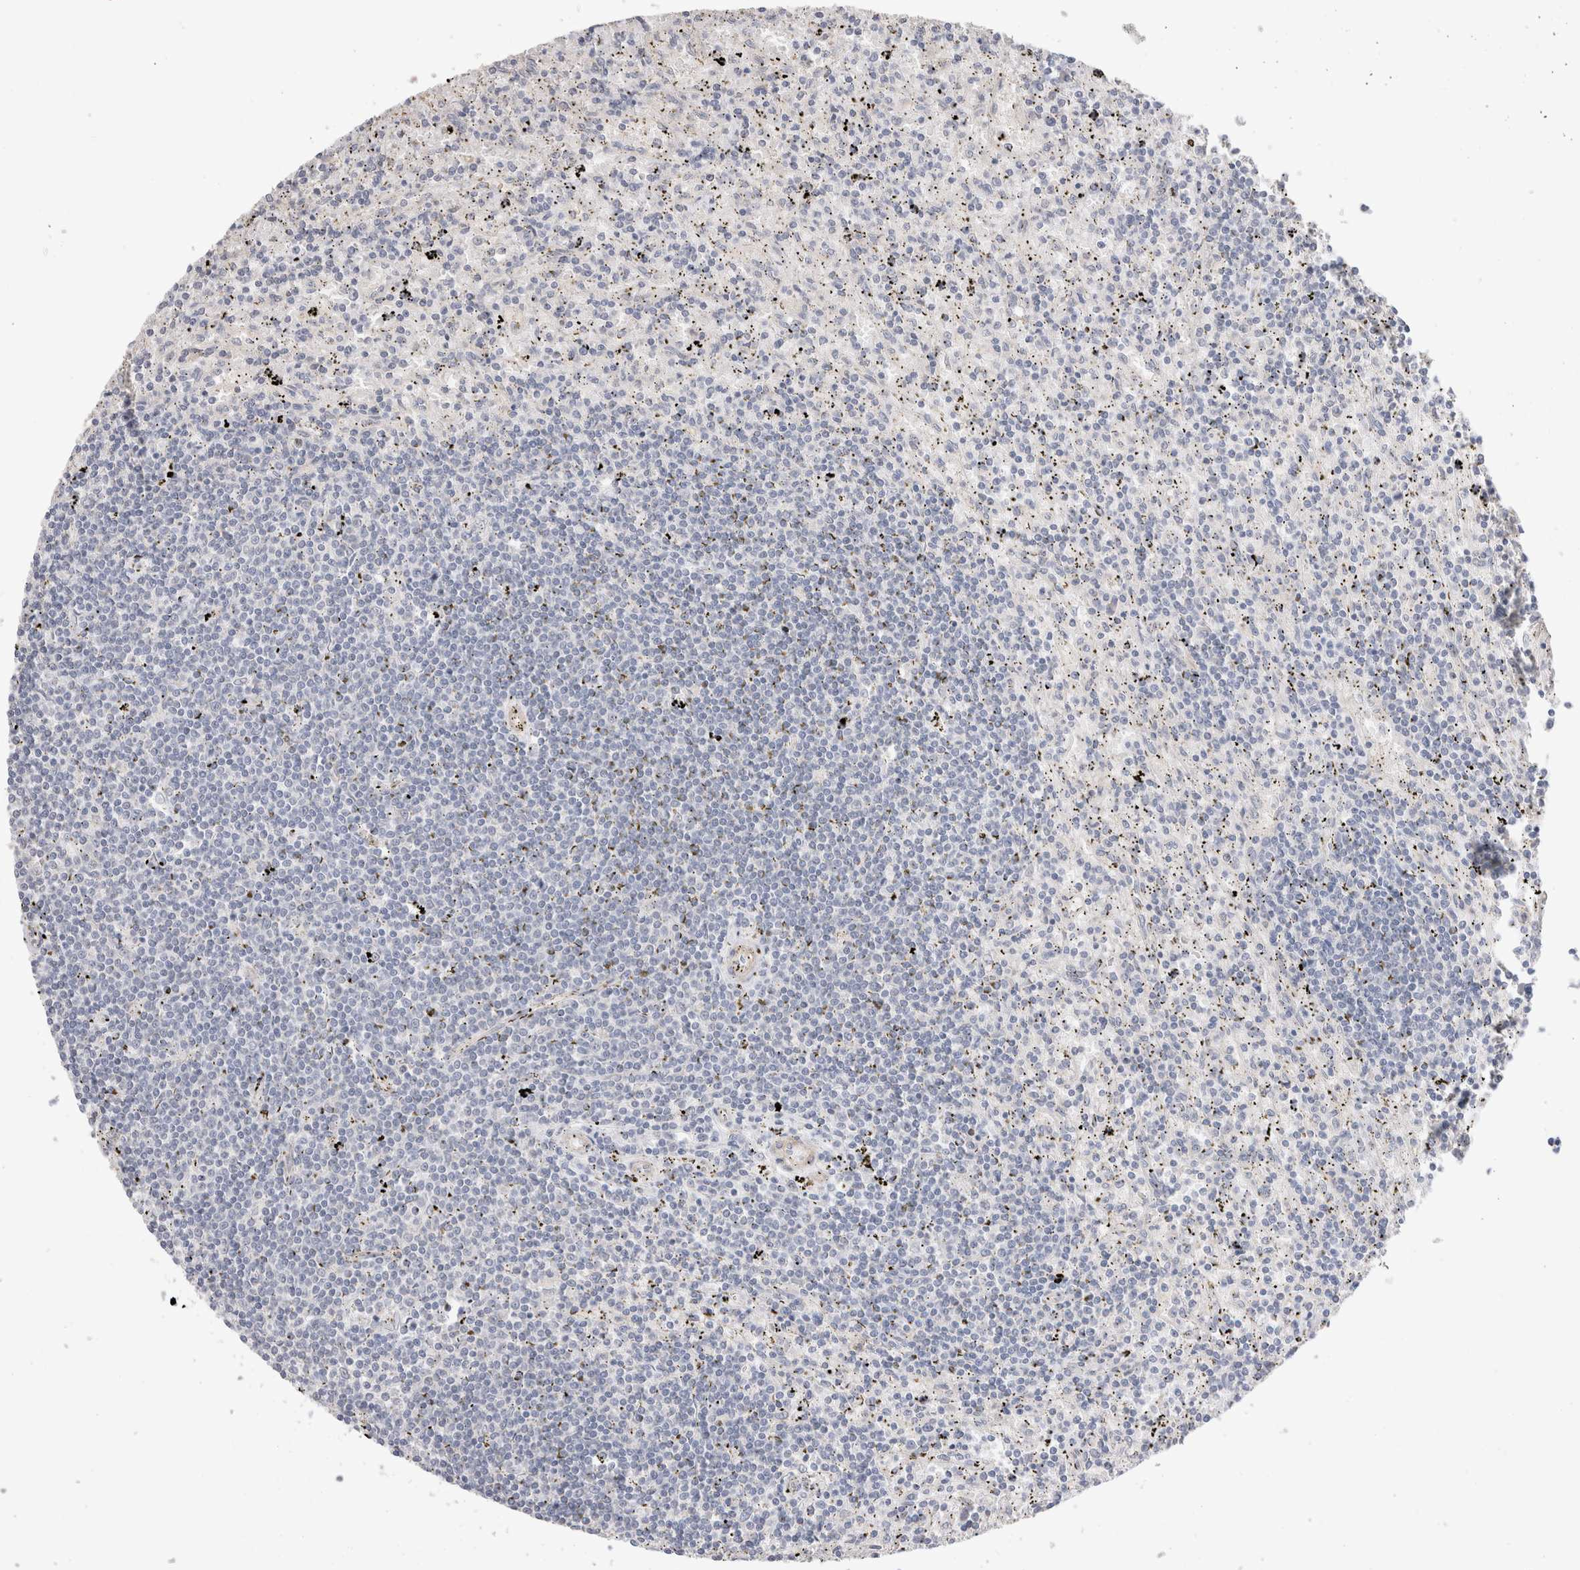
{"staining": {"intensity": "negative", "quantity": "none", "location": "none"}, "tissue": "lymphoma", "cell_type": "Tumor cells", "image_type": "cancer", "snomed": [{"axis": "morphology", "description": "Malignant lymphoma, non-Hodgkin's type, Low grade"}, {"axis": "topography", "description": "Spleen"}], "caption": "This is an immunohistochemistry (IHC) micrograph of human lymphoma. There is no positivity in tumor cells.", "gene": "DMD", "patient": {"sex": "male", "age": 76}}